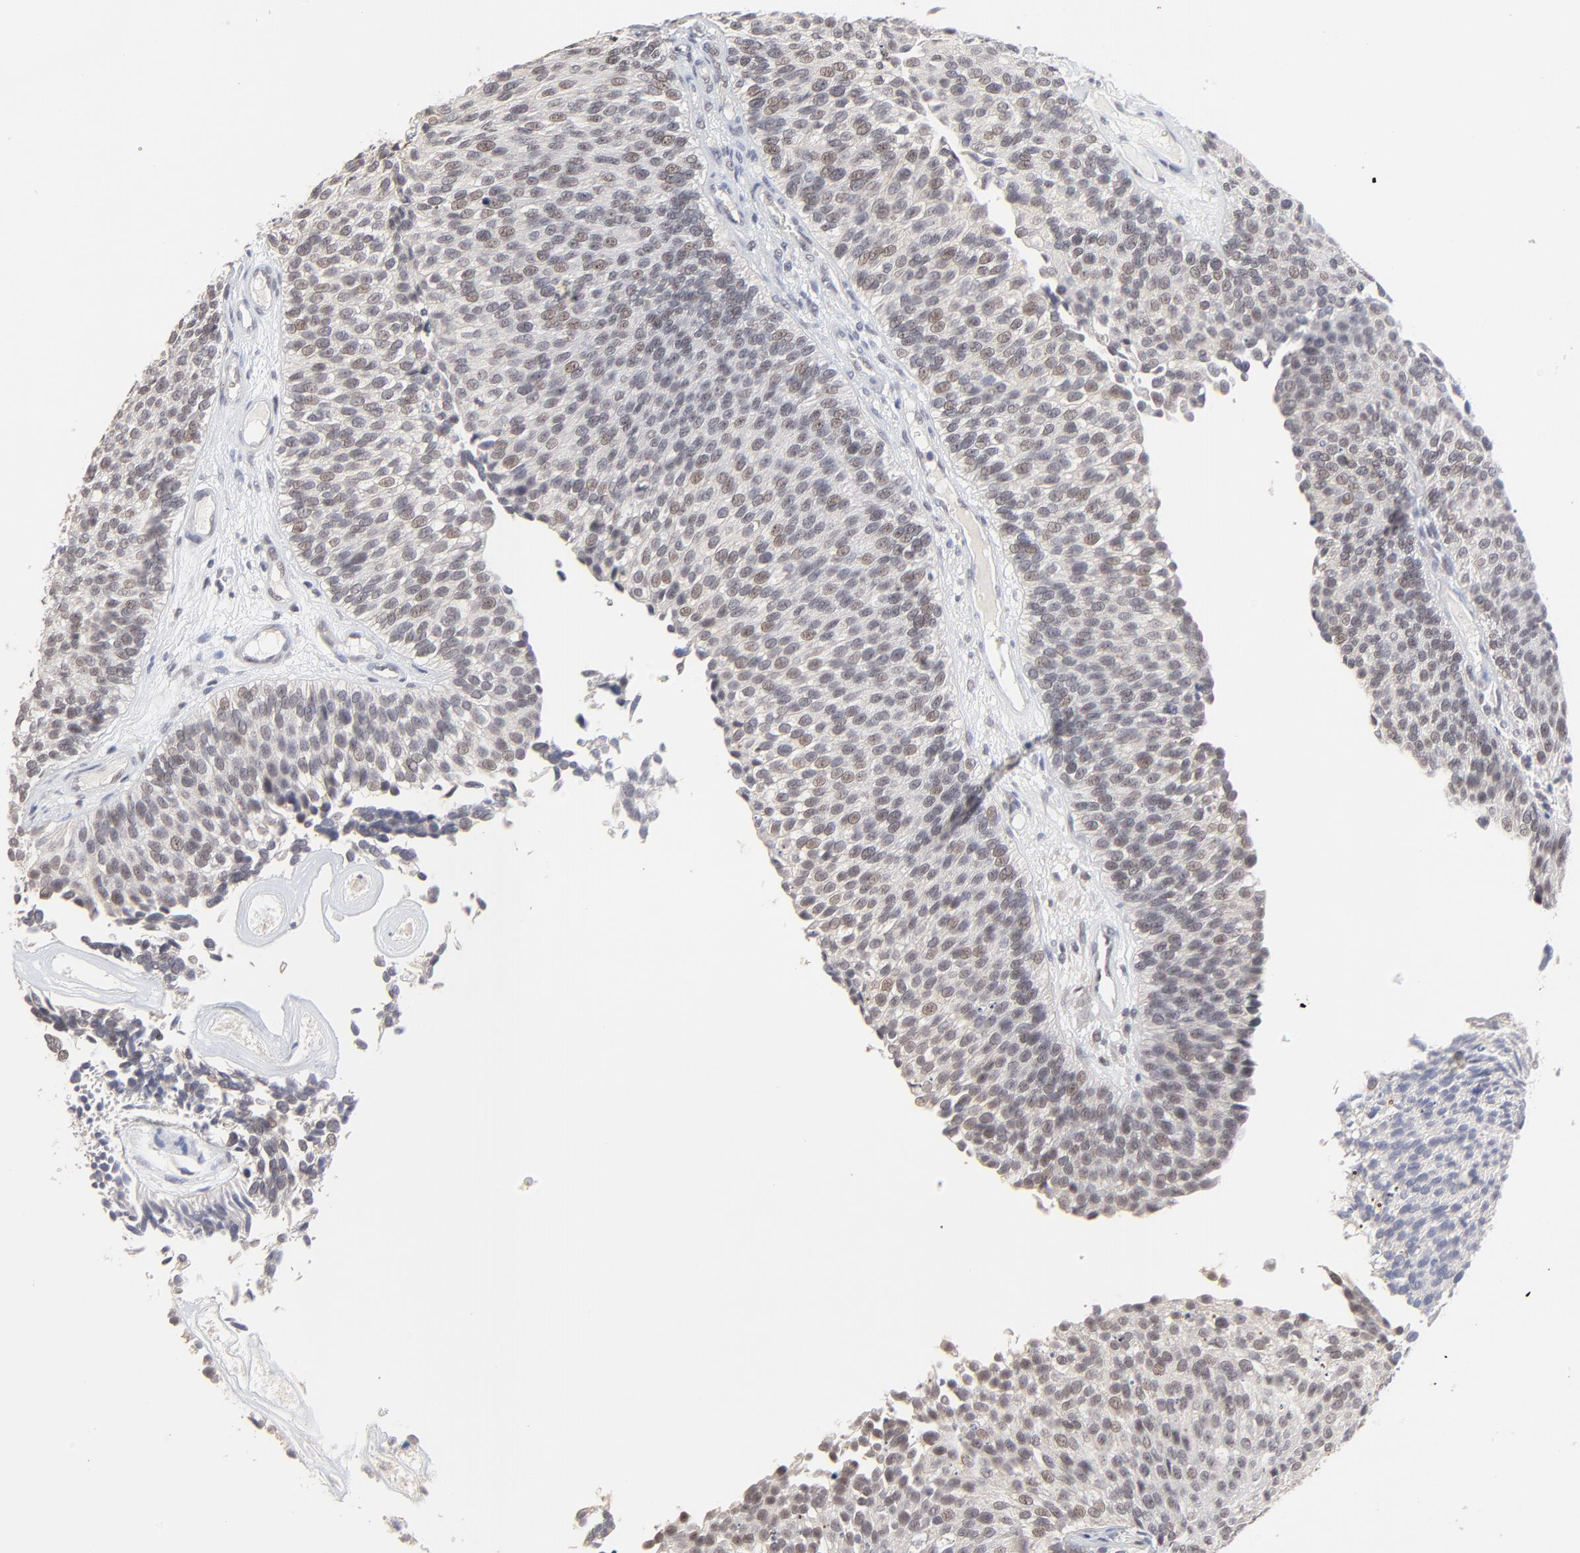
{"staining": {"intensity": "weak", "quantity": "25%-75%", "location": "nuclear"}, "tissue": "urothelial cancer", "cell_type": "Tumor cells", "image_type": "cancer", "snomed": [{"axis": "morphology", "description": "Urothelial carcinoma, Low grade"}, {"axis": "topography", "description": "Urinary bladder"}], "caption": "Protein positivity by immunohistochemistry (IHC) reveals weak nuclear positivity in approximately 25%-75% of tumor cells in urothelial cancer.", "gene": "FAM199X", "patient": {"sex": "male", "age": 84}}